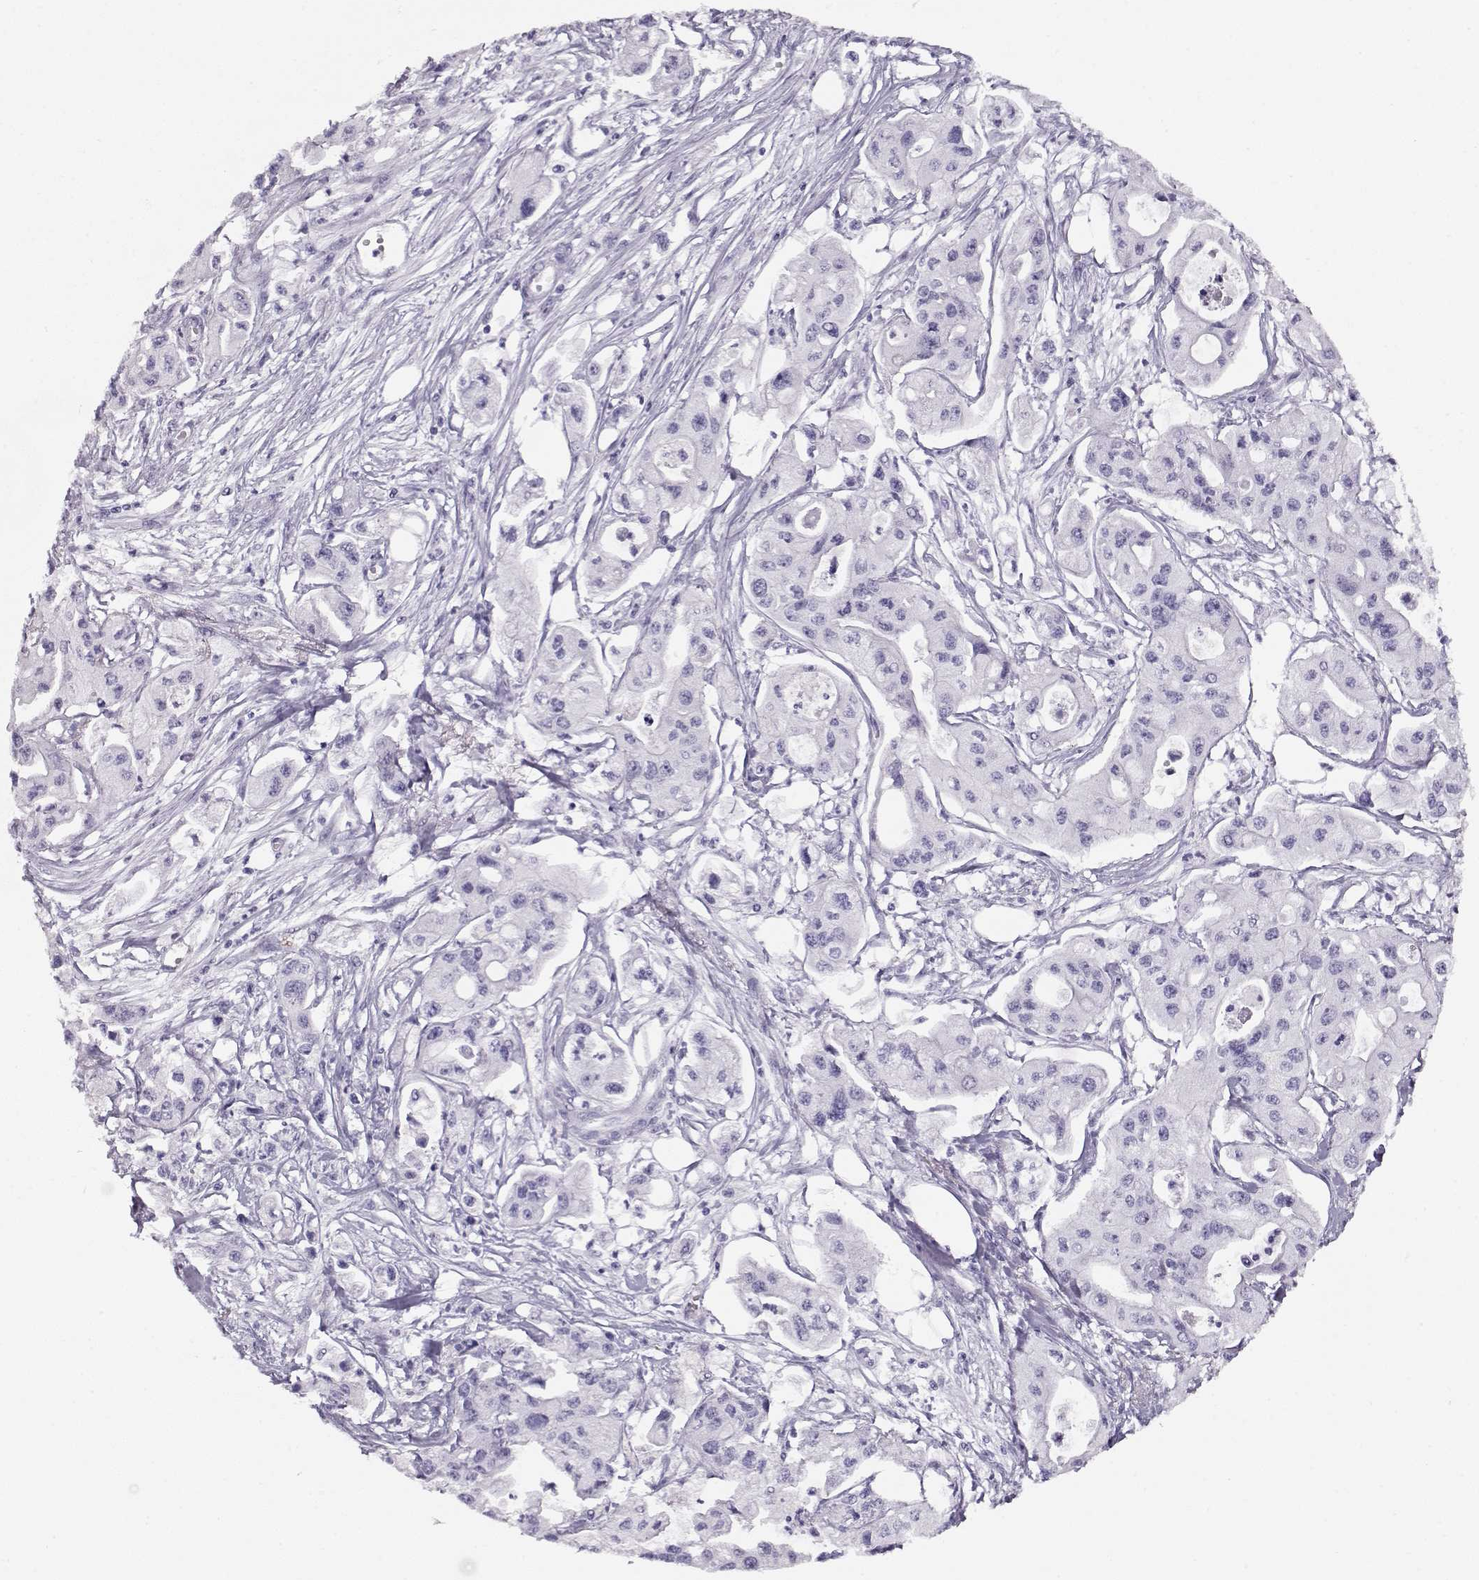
{"staining": {"intensity": "negative", "quantity": "none", "location": "none"}, "tissue": "pancreatic cancer", "cell_type": "Tumor cells", "image_type": "cancer", "snomed": [{"axis": "morphology", "description": "Adenocarcinoma, NOS"}, {"axis": "topography", "description": "Pancreas"}], "caption": "Immunohistochemical staining of pancreatic adenocarcinoma demonstrates no significant staining in tumor cells.", "gene": "ACTN2", "patient": {"sex": "male", "age": 70}}